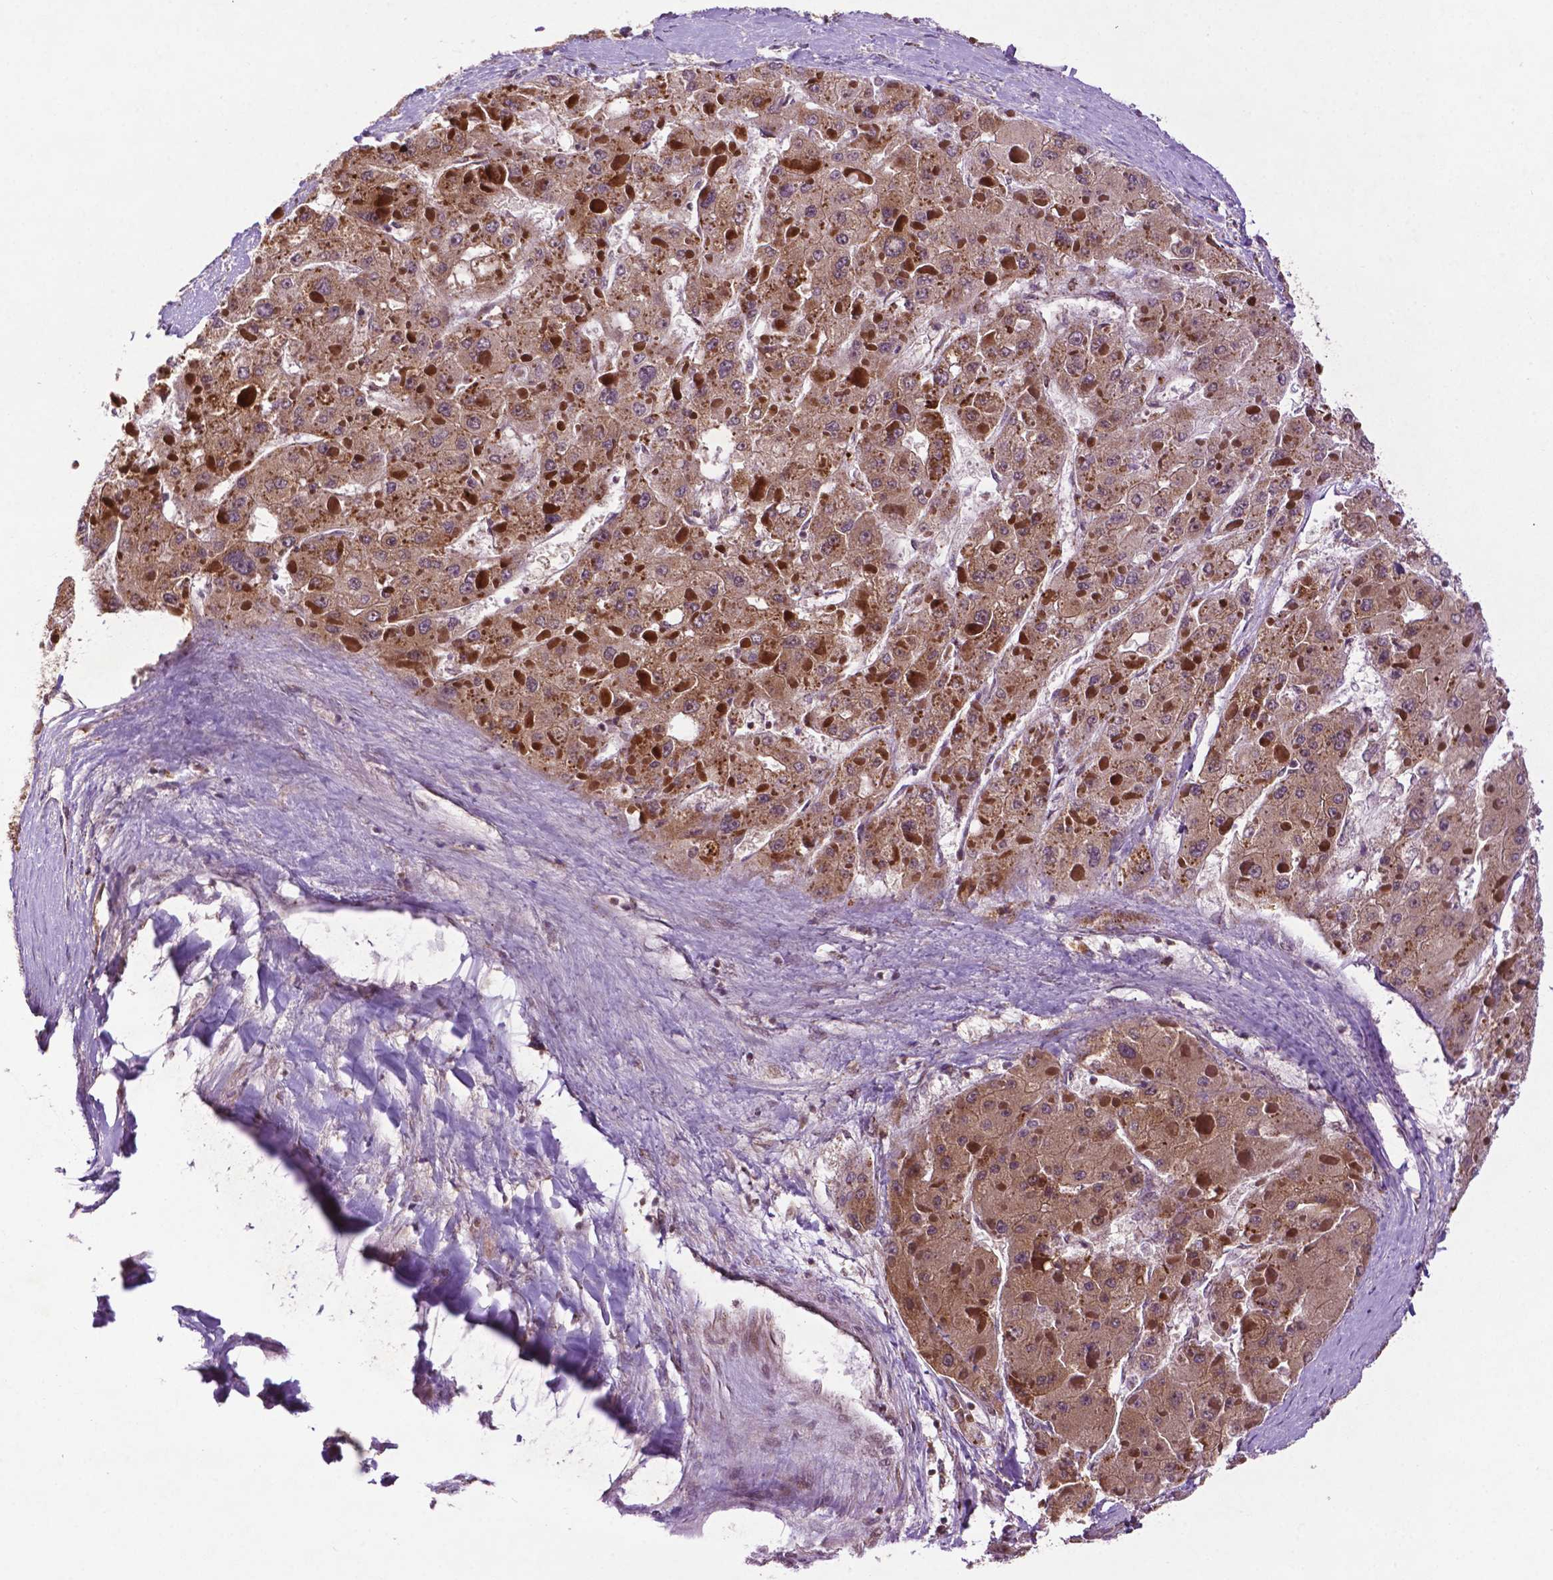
{"staining": {"intensity": "moderate", "quantity": ">75%", "location": "cytoplasmic/membranous"}, "tissue": "liver cancer", "cell_type": "Tumor cells", "image_type": "cancer", "snomed": [{"axis": "morphology", "description": "Carcinoma, Hepatocellular, NOS"}, {"axis": "topography", "description": "Liver"}], "caption": "This micrograph displays IHC staining of hepatocellular carcinoma (liver), with medium moderate cytoplasmic/membranous positivity in about >75% of tumor cells.", "gene": "TMX2", "patient": {"sex": "female", "age": 73}}